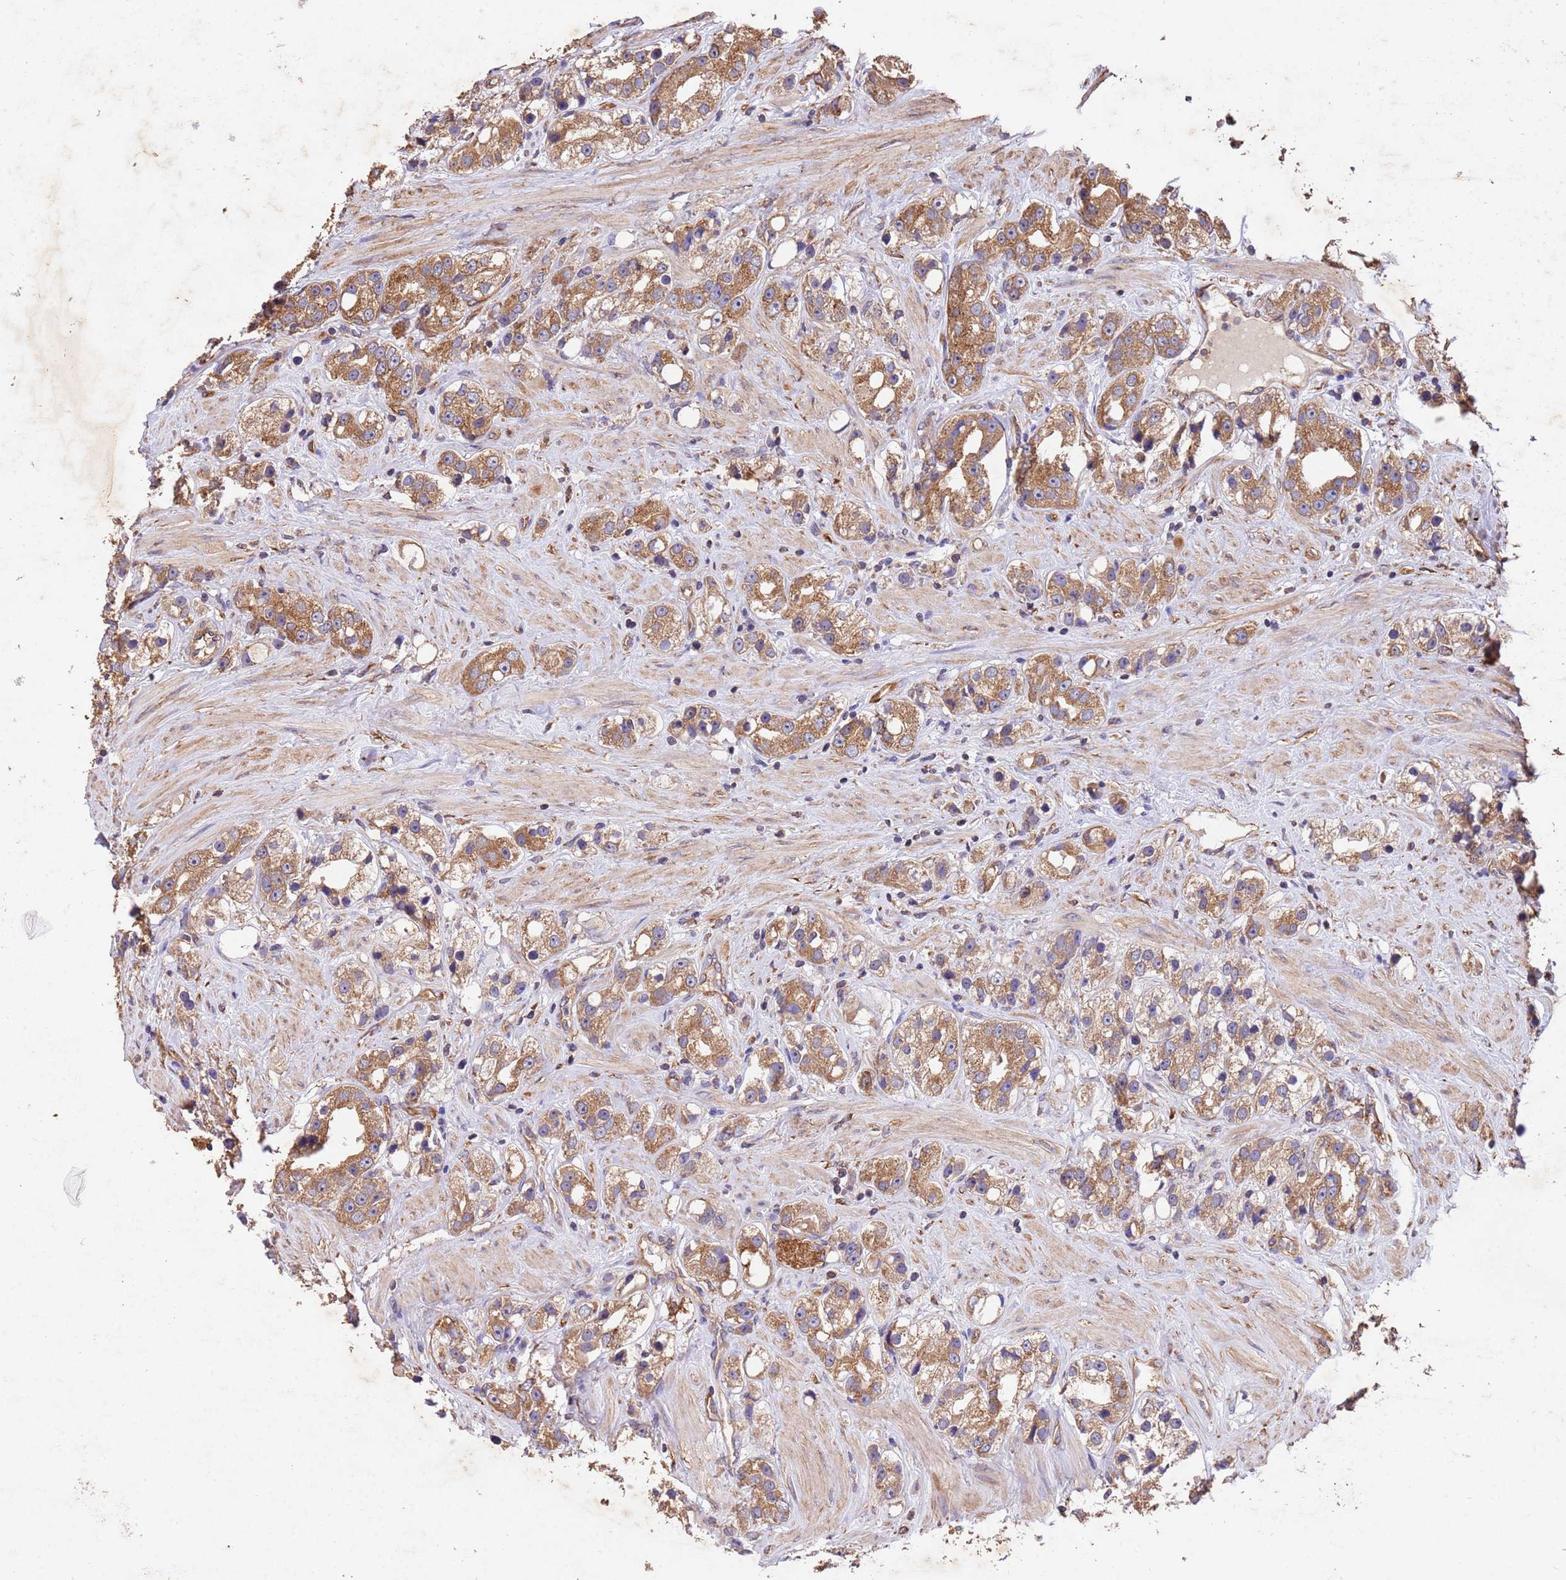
{"staining": {"intensity": "moderate", "quantity": ">75%", "location": "cytoplasmic/membranous"}, "tissue": "prostate cancer", "cell_type": "Tumor cells", "image_type": "cancer", "snomed": [{"axis": "morphology", "description": "Adenocarcinoma, NOS"}, {"axis": "topography", "description": "Prostate"}], "caption": "IHC image of prostate adenocarcinoma stained for a protein (brown), which exhibits medium levels of moderate cytoplasmic/membranous expression in about >75% of tumor cells.", "gene": "MTX3", "patient": {"sex": "male", "age": 79}}